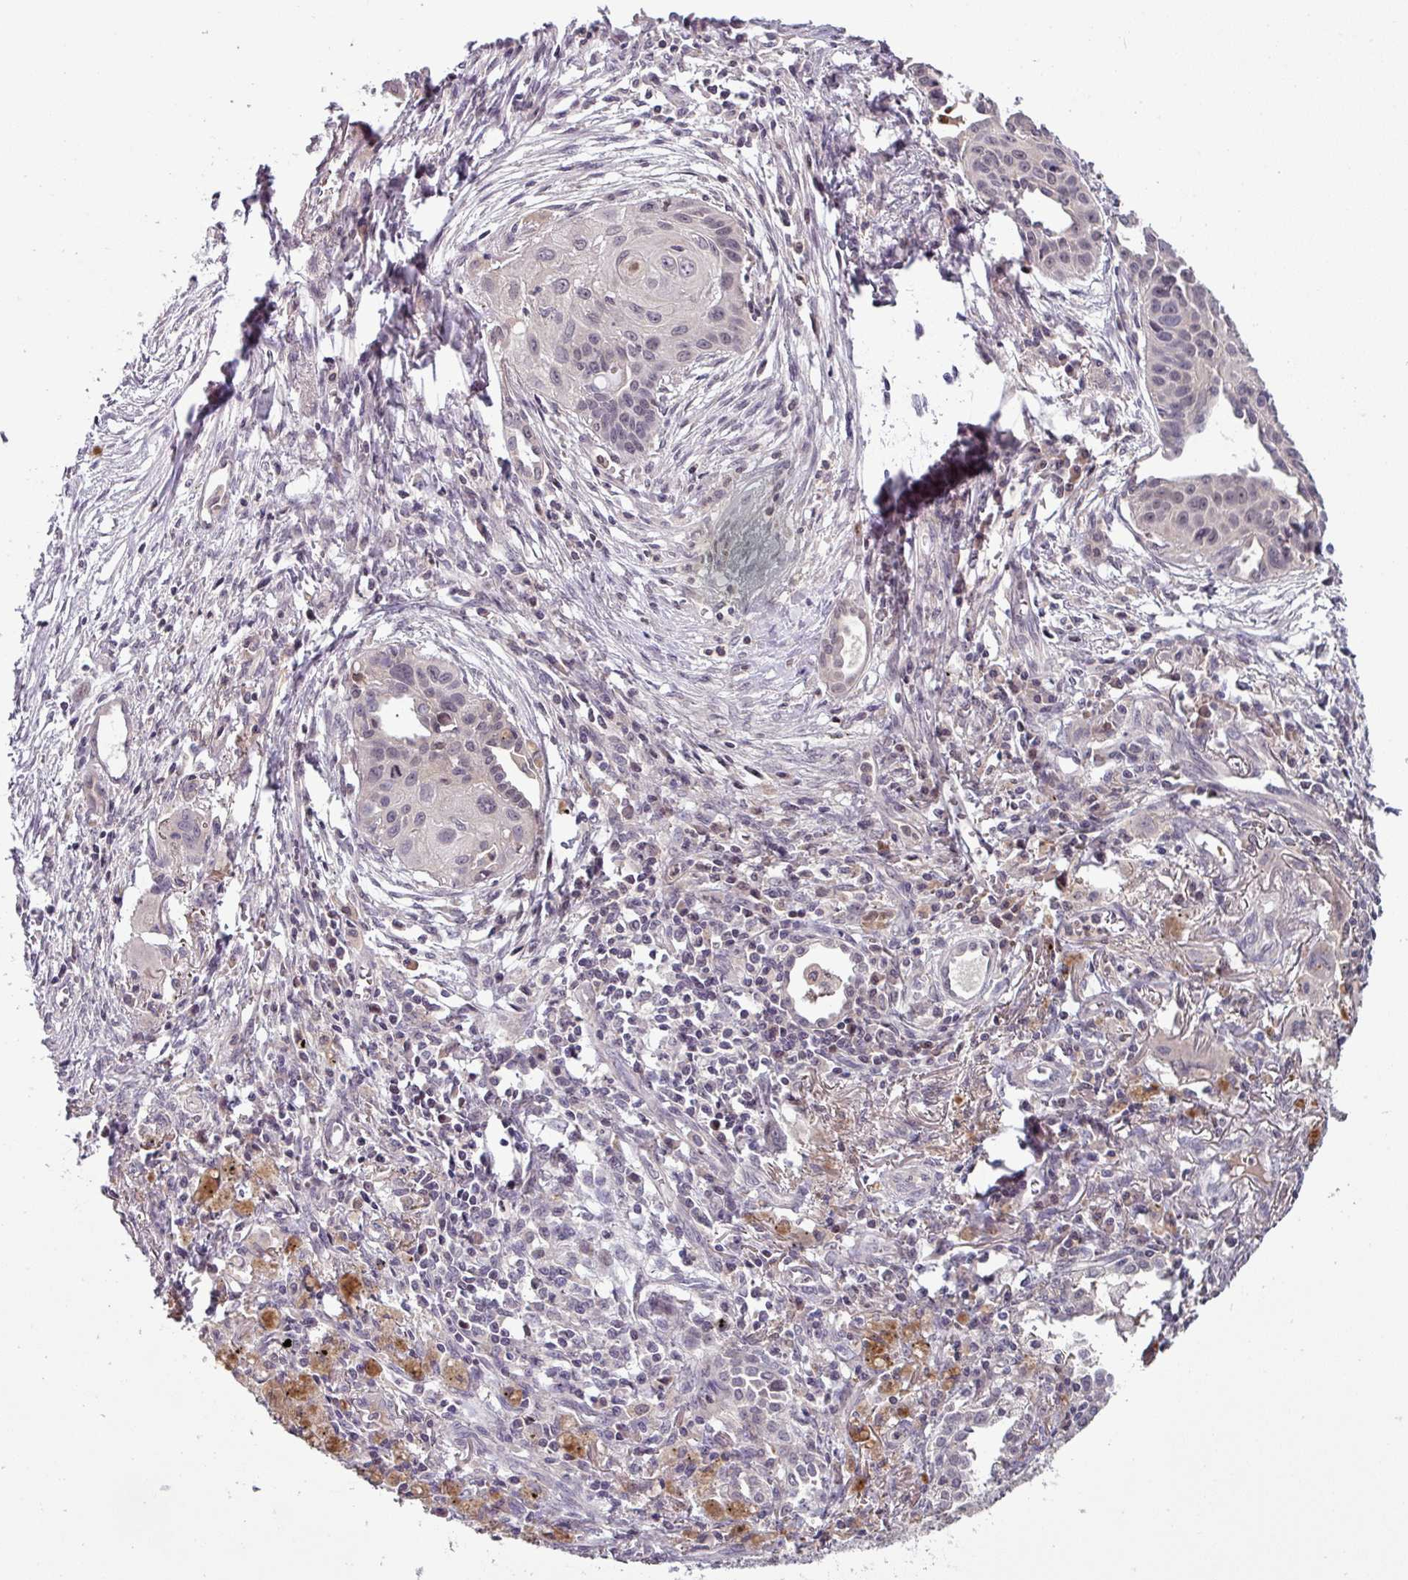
{"staining": {"intensity": "negative", "quantity": "none", "location": "none"}, "tissue": "lung cancer", "cell_type": "Tumor cells", "image_type": "cancer", "snomed": [{"axis": "morphology", "description": "Squamous cell carcinoma, NOS"}, {"axis": "topography", "description": "Lung"}], "caption": "Immunohistochemical staining of human squamous cell carcinoma (lung) shows no significant staining in tumor cells.", "gene": "SLC5A10", "patient": {"sex": "male", "age": 71}}